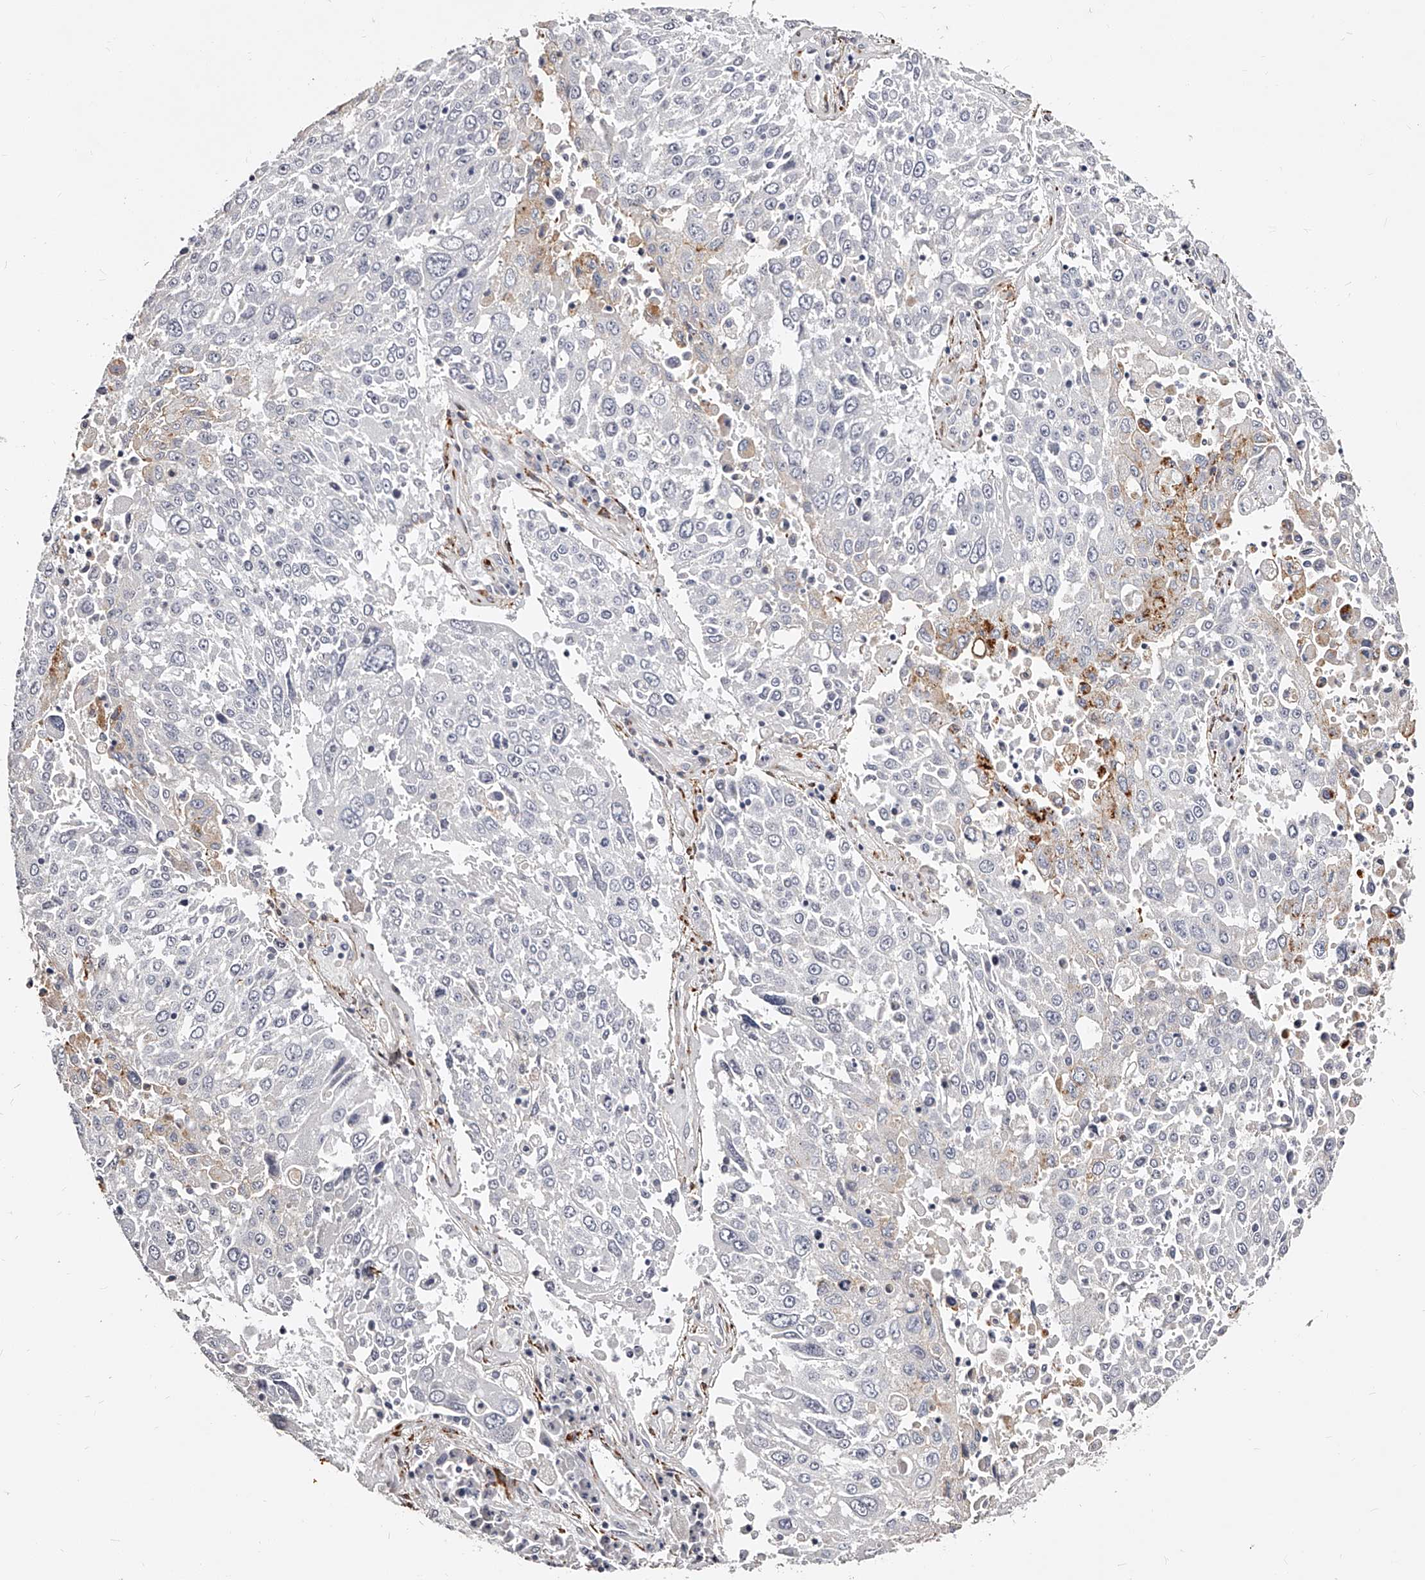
{"staining": {"intensity": "negative", "quantity": "none", "location": "none"}, "tissue": "lung cancer", "cell_type": "Tumor cells", "image_type": "cancer", "snomed": [{"axis": "morphology", "description": "Squamous cell carcinoma, NOS"}, {"axis": "topography", "description": "Lung"}], "caption": "A photomicrograph of human lung cancer is negative for staining in tumor cells.", "gene": "CD82", "patient": {"sex": "male", "age": 65}}